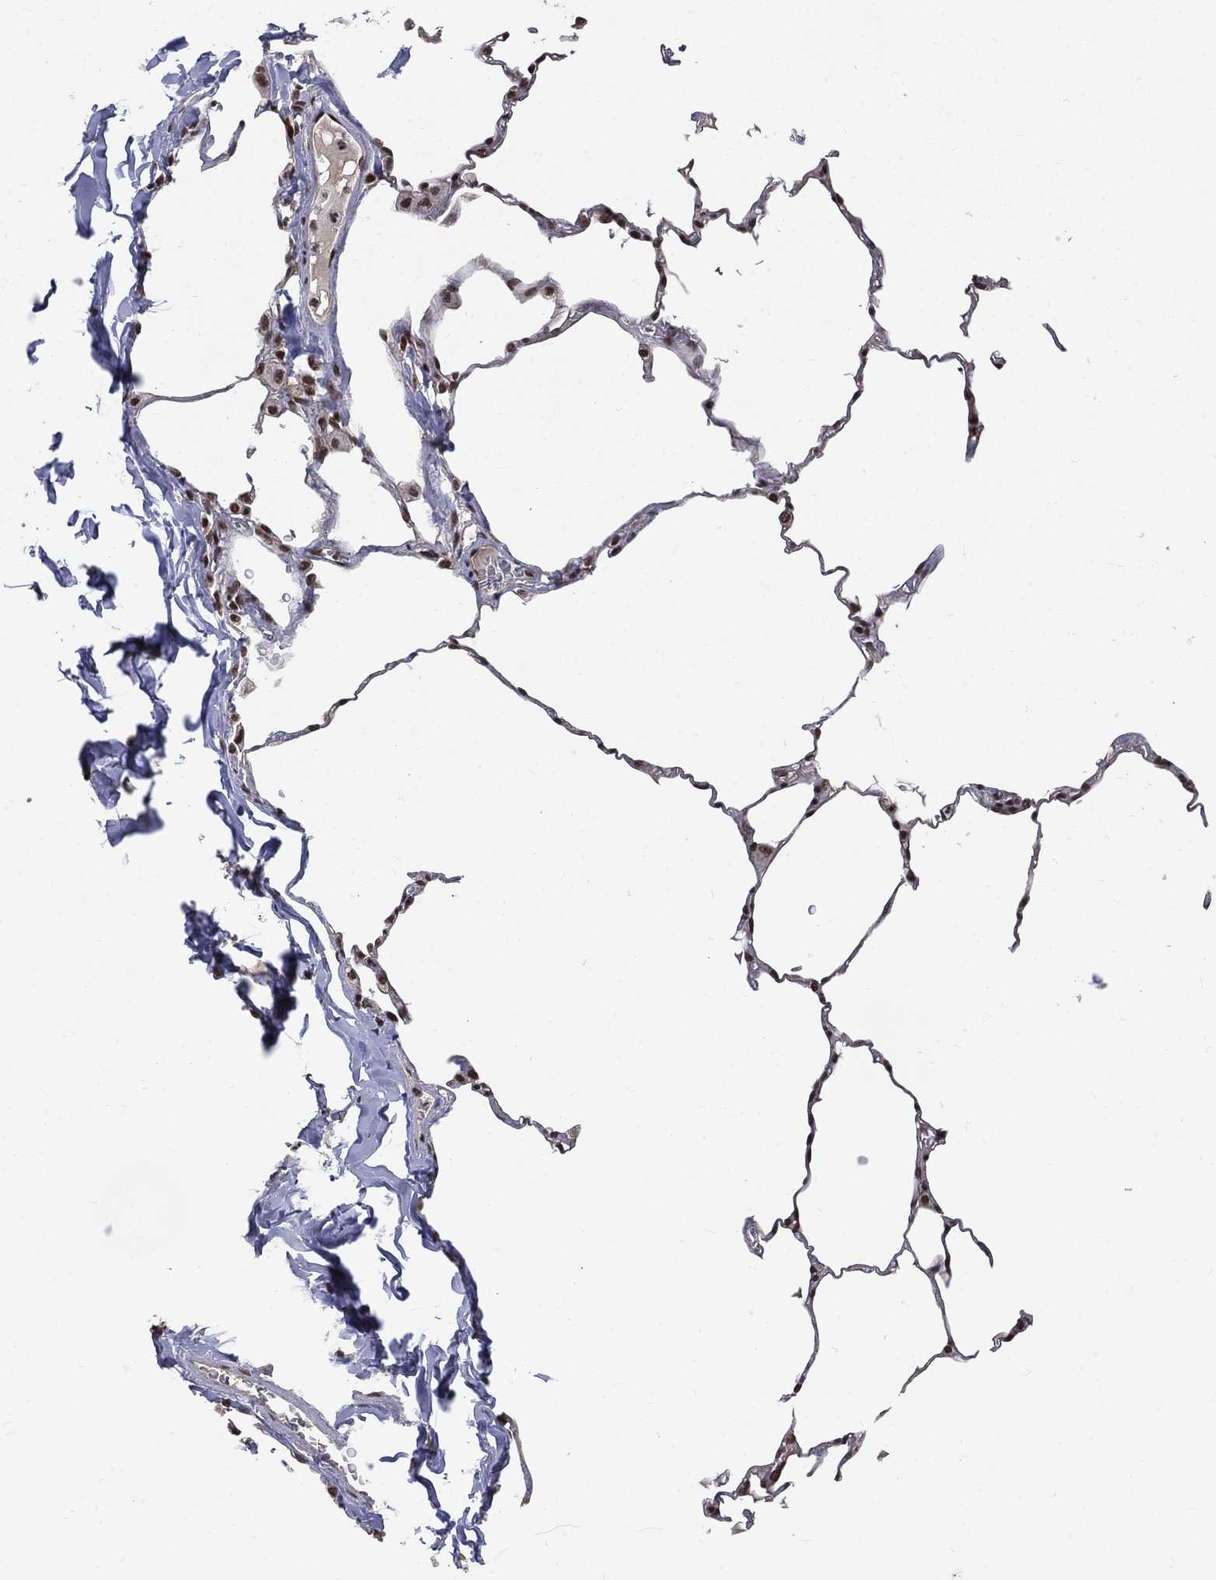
{"staining": {"intensity": "strong", "quantity": ">75%", "location": "nuclear"}, "tissue": "lung", "cell_type": "Alveolar cells", "image_type": "normal", "snomed": [{"axis": "morphology", "description": "Normal tissue, NOS"}, {"axis": "morphology", "description": "Adenocarcinoma, metastatic, NOS"}, {"axis": "topography", "description": "Lung"}], "caption": "Immunohistochemistry (IHC) (DAB) staining of normal human lung displays strong nuclear protein staining in about >75% of alveolar cells. Using DAB (3,3'-diaminobenzidine) (brown) and hematoxylin (blue) stains, captured at high magnification using brightfield microscopy.", "gene": "SMC3", "patient": {"sex": "male", "age": 45}}